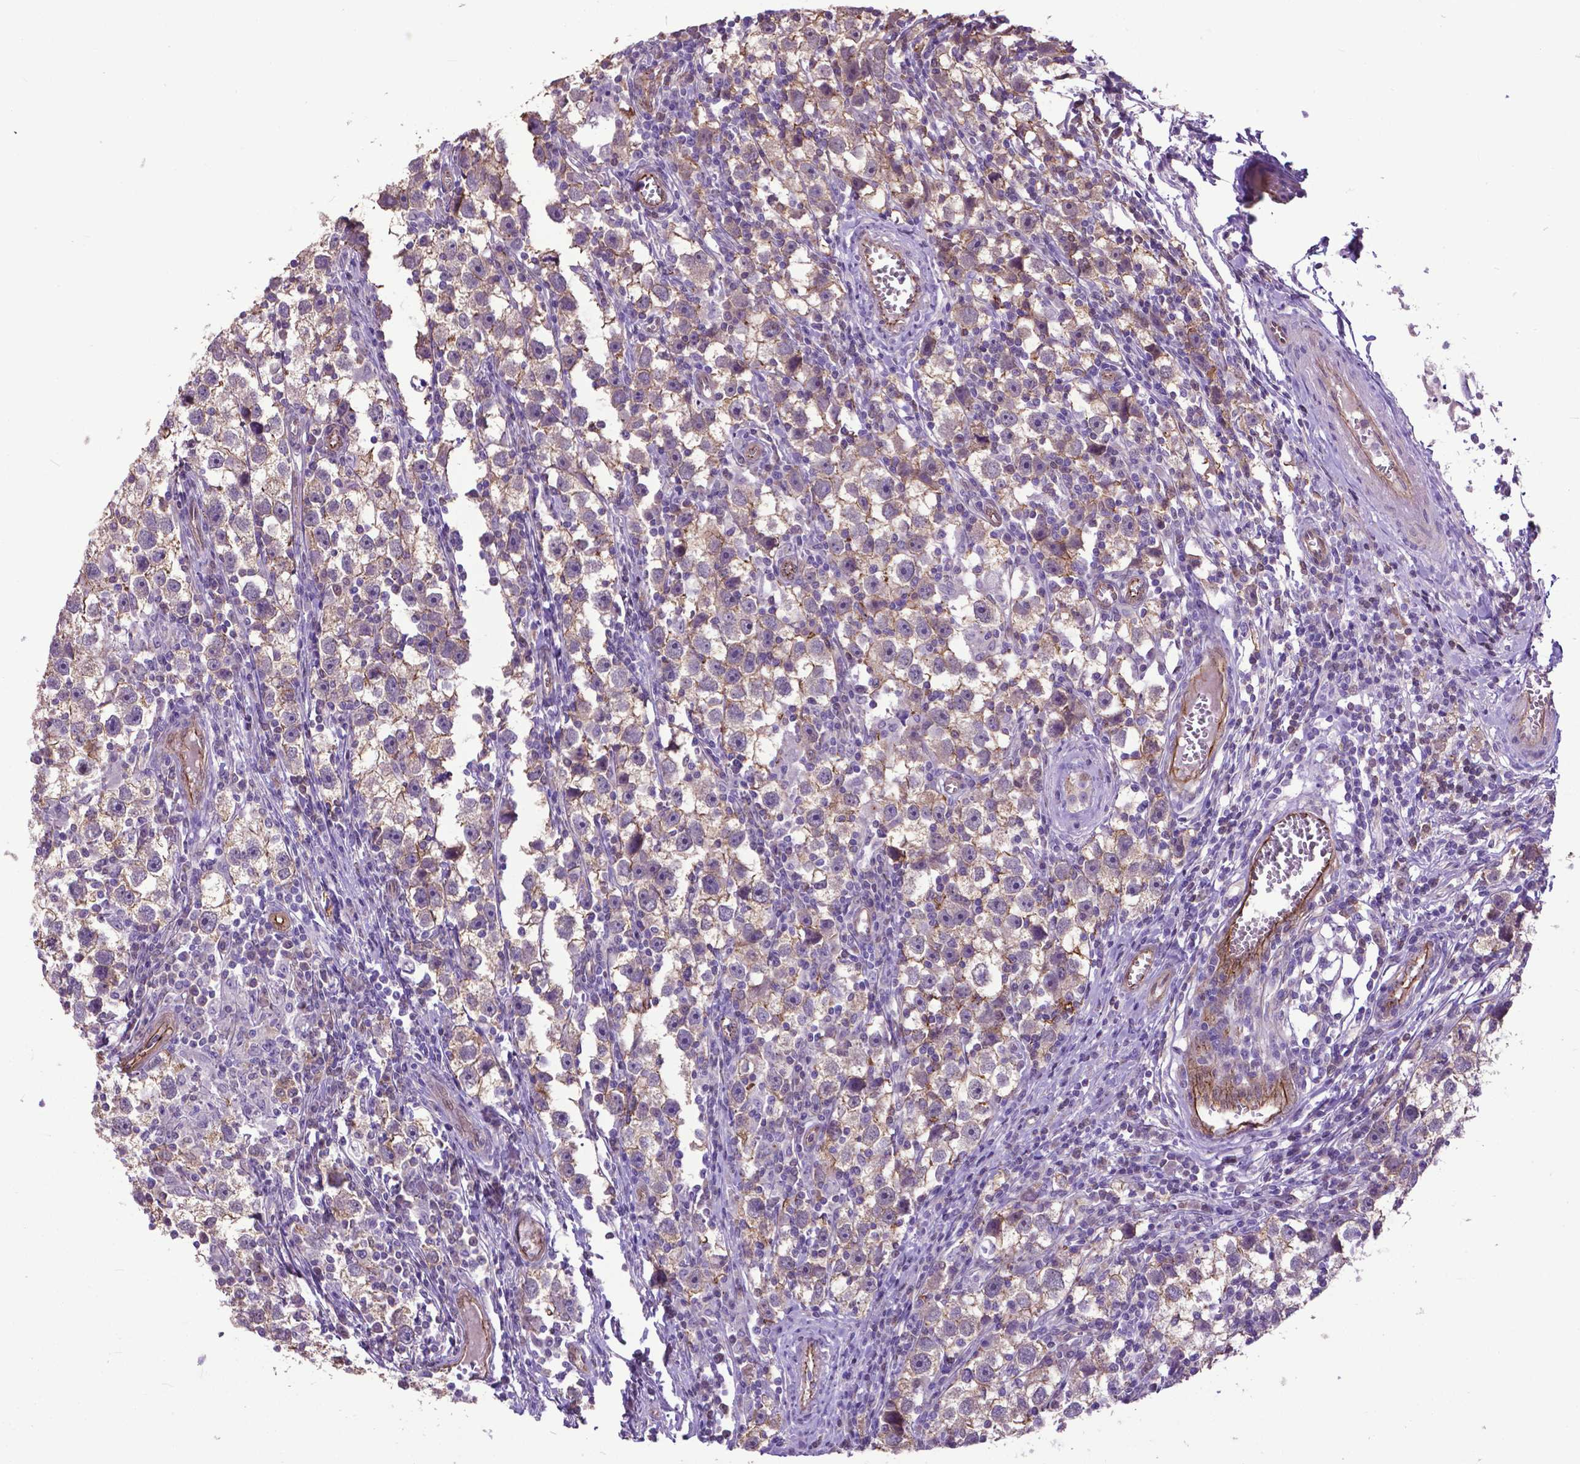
{"staining": {"intensity": "weak", "quantity": "25%-75%", "location": "cytoplasmic/membranous"}, "tissue": "testis cancer", "cell_type": "Tumor cells", "image_type": "cancer", "snomed": [{"axis": "morphology", "description": "Seminoma, NOS"}, {"axis": "topography", "description": "Testis"}], "caption": "Human testis cancer stained with a protein marker exhibits weak staining in tumor cells.", "gene": "PDLIM1", "patient": {"sex": "male", "age": 30}}